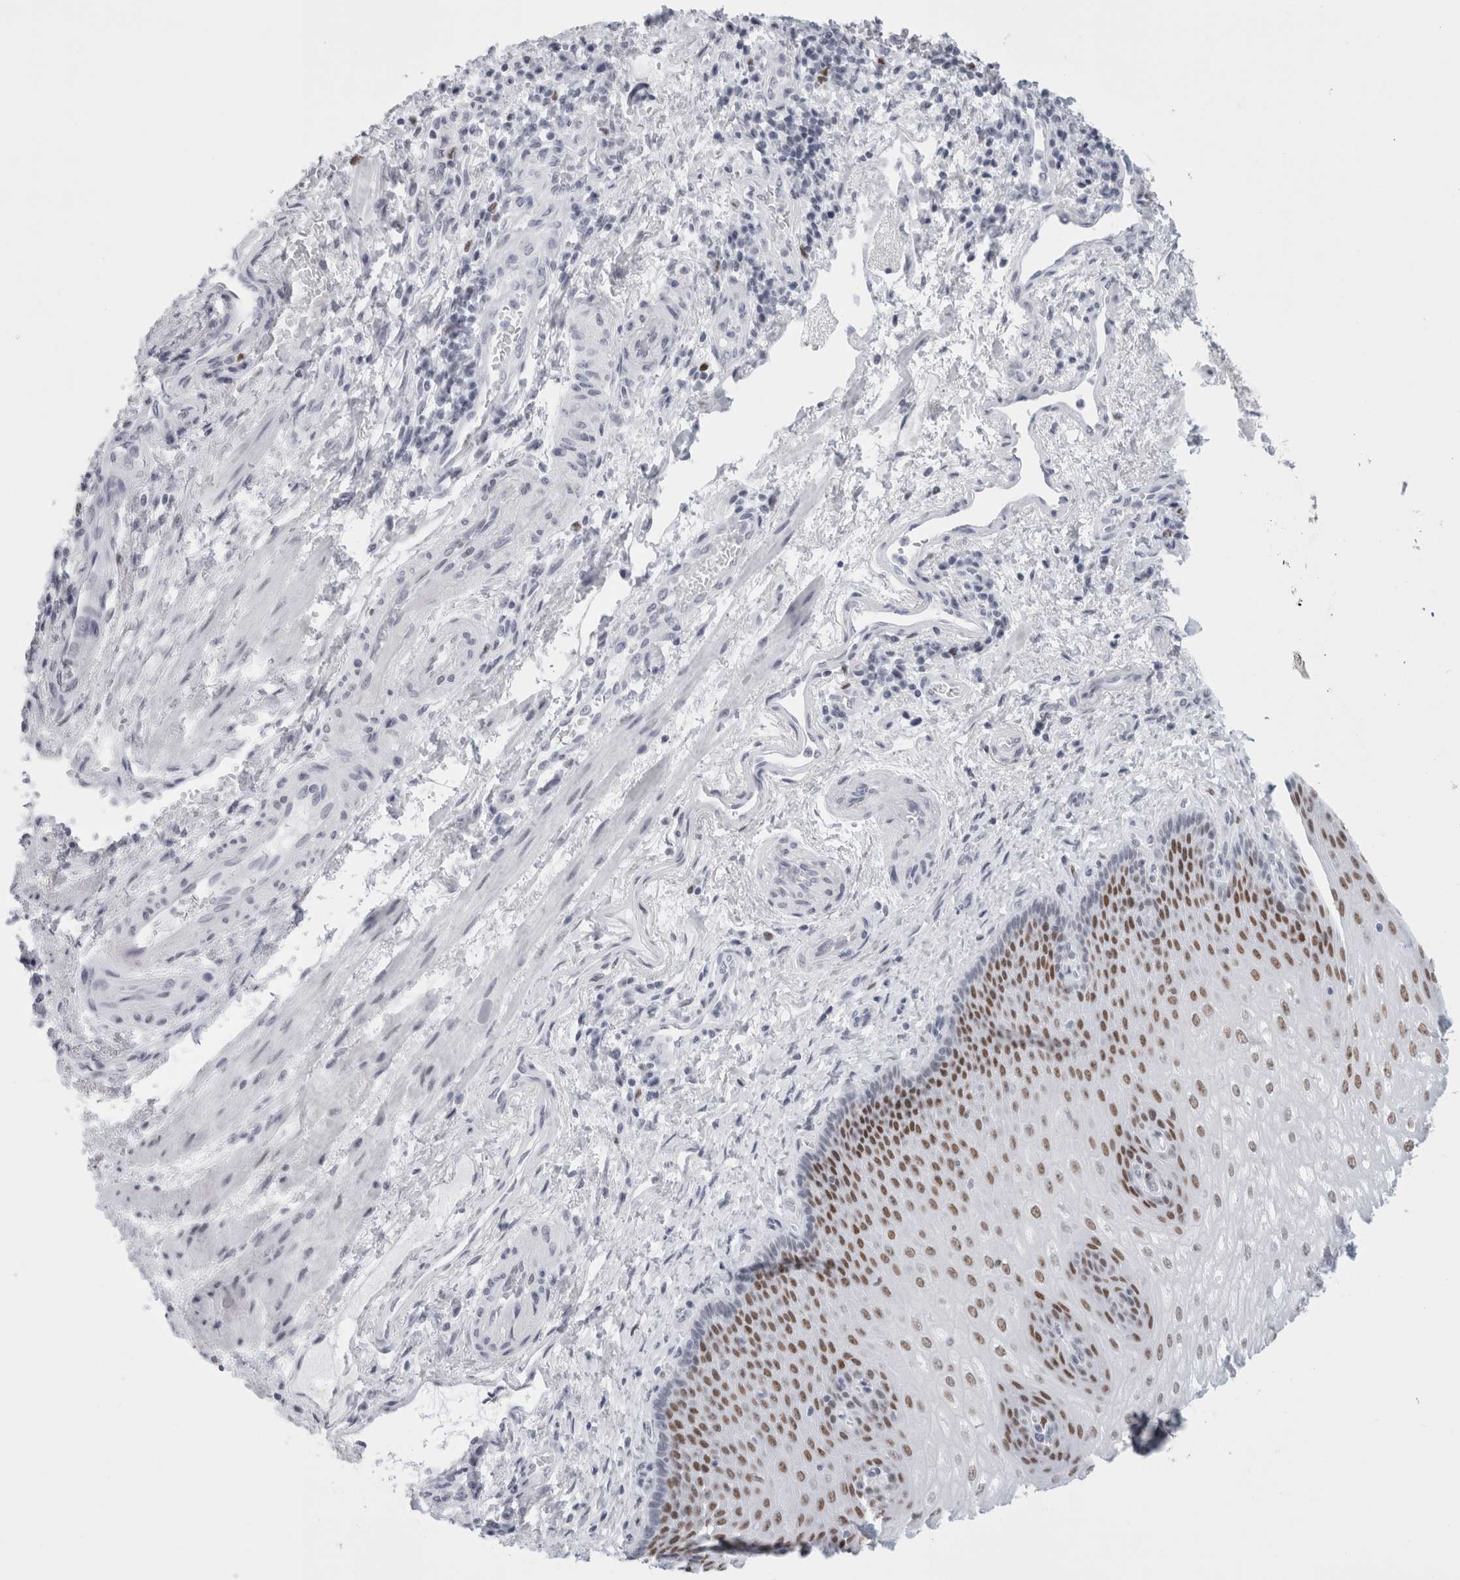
{"staining": {"intensity": "strong", "quantity": ">75%", "location": "nuclear"}, "tissue": "esophagus", "cell_type": "Squamous epithelial cells", "image_type": "normal", "snomed": [{"axis": "morphology", "description": "Normal tissue, NOS"}, {"axis": "topography", "description": "Esophagus"}], "caption": "Esophagus stained with DAB (3,3'-diaminobenzidine) immunohistochemistry exhibits high levels of strong nuclear positivity in about >75% of squamous epithelial cells. The staining was performed using DAB (3,3'-diaminobenzidine) to visualize the protein expression in brown, while the nuclei were stained in blue with hematoxylin (Magnification: 20x).", "gene": "SMARCC1", "patient": {"sex": "male", "age": 54}}